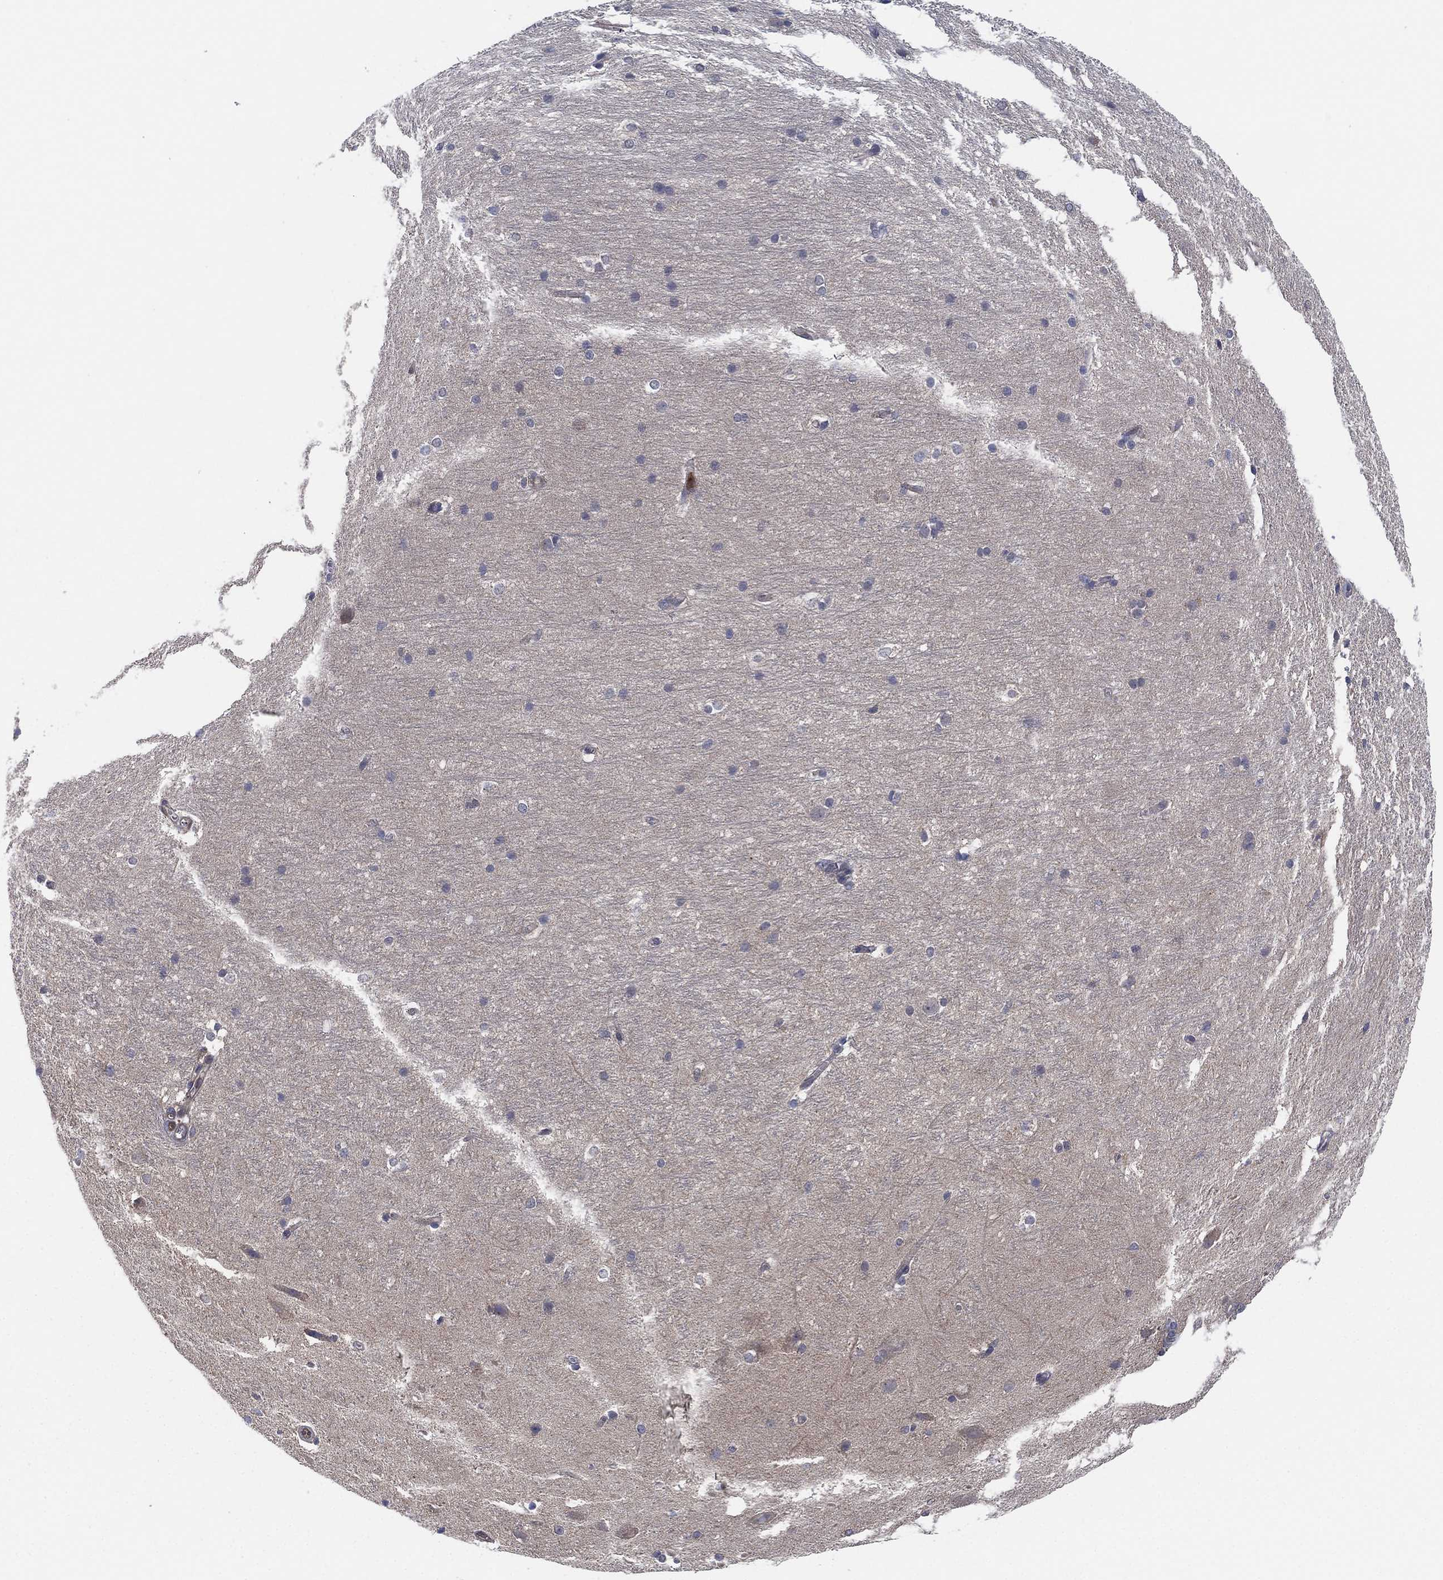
{"staining": {"intensity": "negative", "quantity": "none", "location": "none"}, "tissue": "hippocampus", "cell_type": "Glial cells", "image_type": "normal", "snomed": [{"axis": "morphology", "description": "Normal tissue, NOS"}, {"axis": "topography", "description": "Cerebral cortex"}, {"axis": "topography", "description": "Hippocampus"}], "caption": "A high-resolution image shows immunohistochemistry (IHC) staining of normal hippocampus, which displays no significant expression in glial cells. The staining is performed using DAB brown chromogen with nuclei counter-stained in using hematoxylin.", "gene": "FES", "patient": {"sex": "female", "age": 19}}